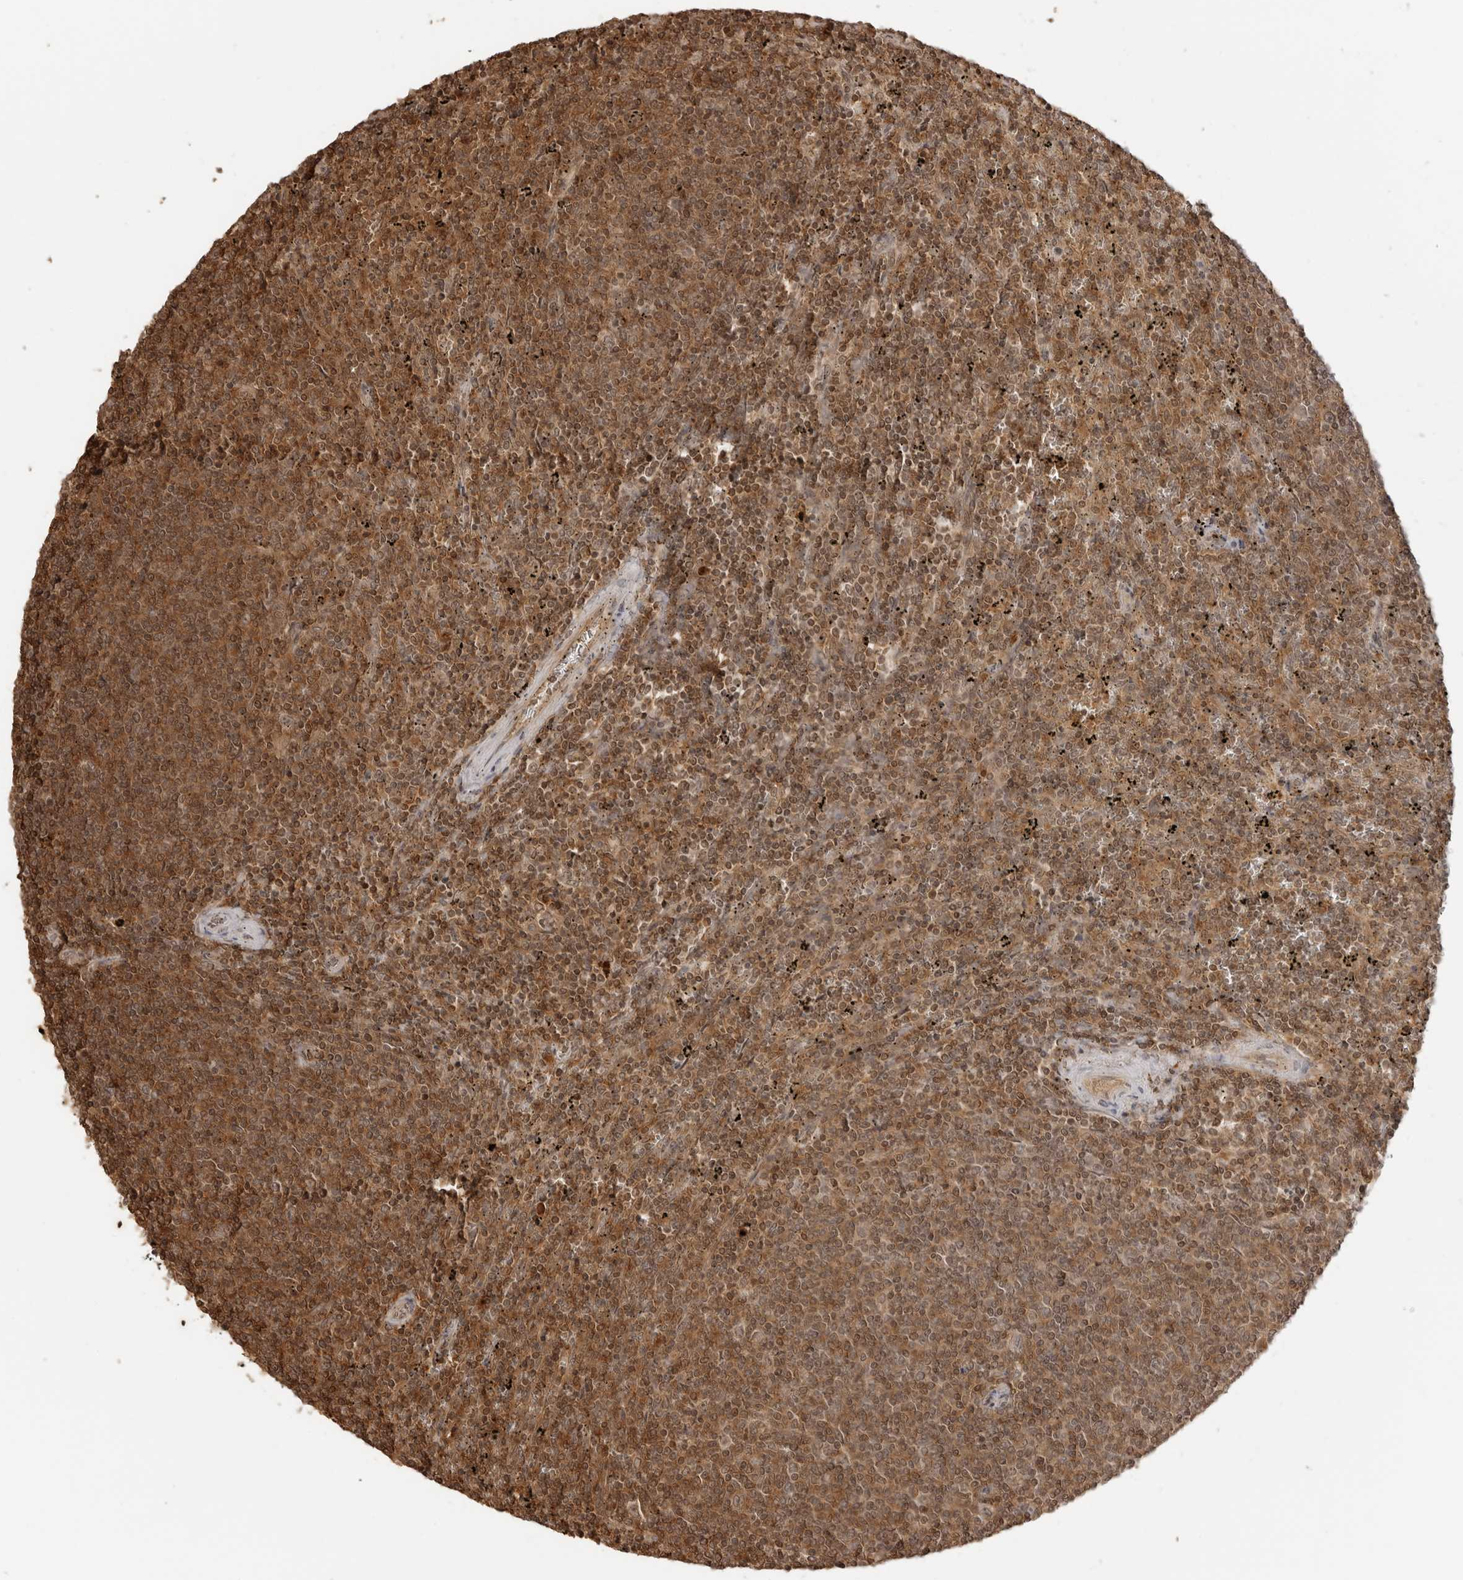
{"staining": {"intensity": "moderate", "quantity": ">75%", "location": "cytoplasmic/membranous,nuclear"}, "tissue": "lymphoma", "cell_type": "Tumor cells", "image_type": "cancer", "snomed": [{"axis": "morphology", "description": "Malignant lymphoma, non-Hodgkin's type, Low grade"}, {"axis": "topography", "description": "Spleen"}], "caption": "There is medium levels of moderate cytoplasmic/membranous and nuclear expression in tumor cells of malignant lymphoma, non-Hodgkin's type (low-grade), as demonstrated by immunohistochemical staining (brown color).", "gene": "IKBKE", "patient": {"sex": "female", "age": 50}}